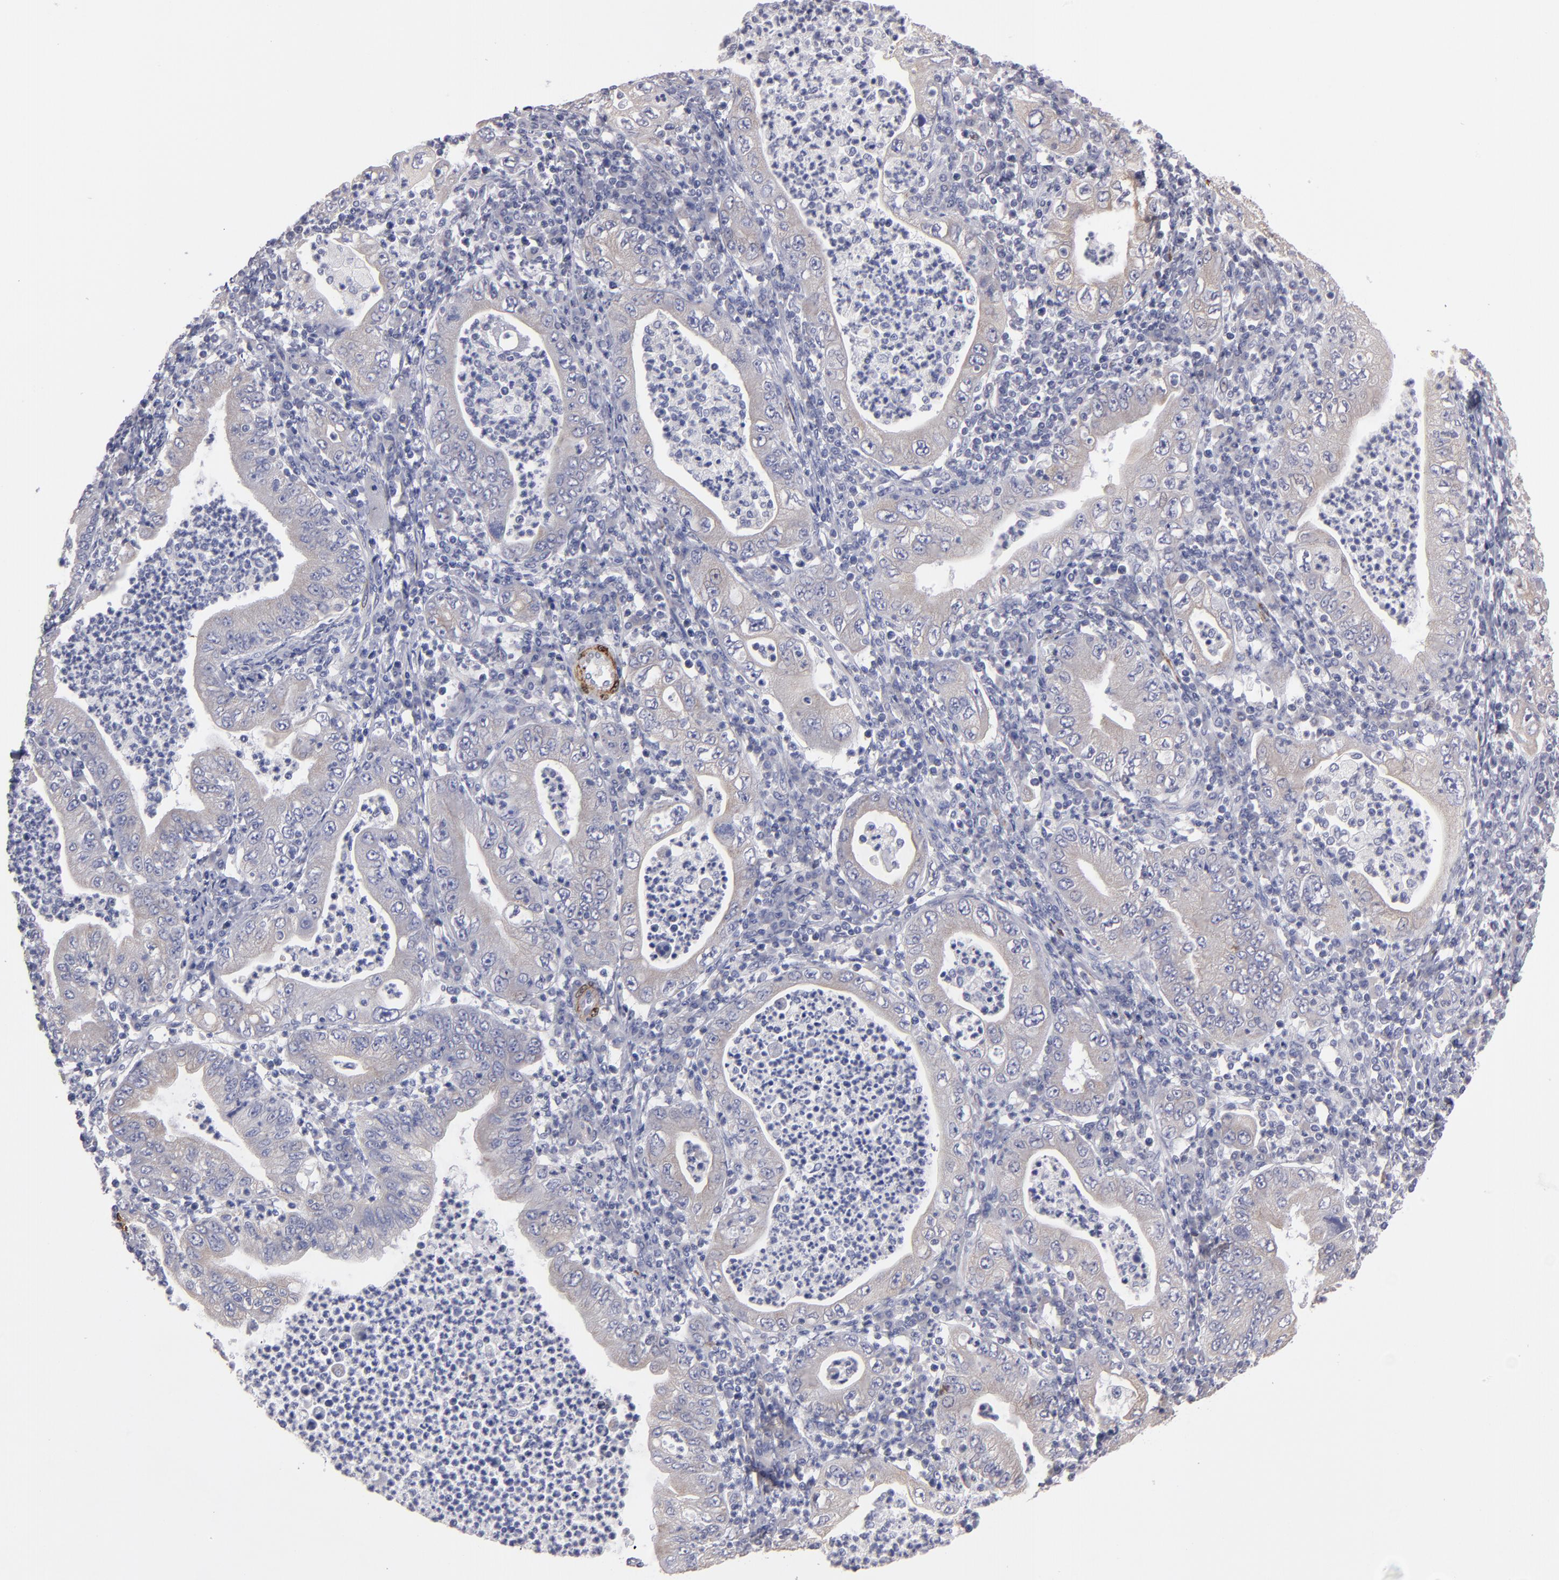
{"staining": {"intensity": "negative", "quantity": "none", "location": "none"}, "tissue": "stomach cancer", "cell_type": "Tumor cells", "image_type": "cancer", "snomed": [{"axis": "morphology", "description": "Normal tissue, NOS"}, {"axis": "morphology", "description": "Adenocarcinoma, NOS"}, {"axis": "topography", "description": "Esophagus"}, {"axis": "topography", "description": "Stomach, upper"}, {"axis": "topography", "description": "Peripheral nerve tissue"}], "caption": "IHC micrograph of neoplastic tissue: adenocarcinoma (stomach) stained with DAB shows no significant protein positivity in tumor cells. (Brightfield microscopy of DAB (3,3'-diaminobenzidine) immunohistochemistry at high magnification).", "gene": "SLMAP", "patient": {"sex": "male", "age": 62}}